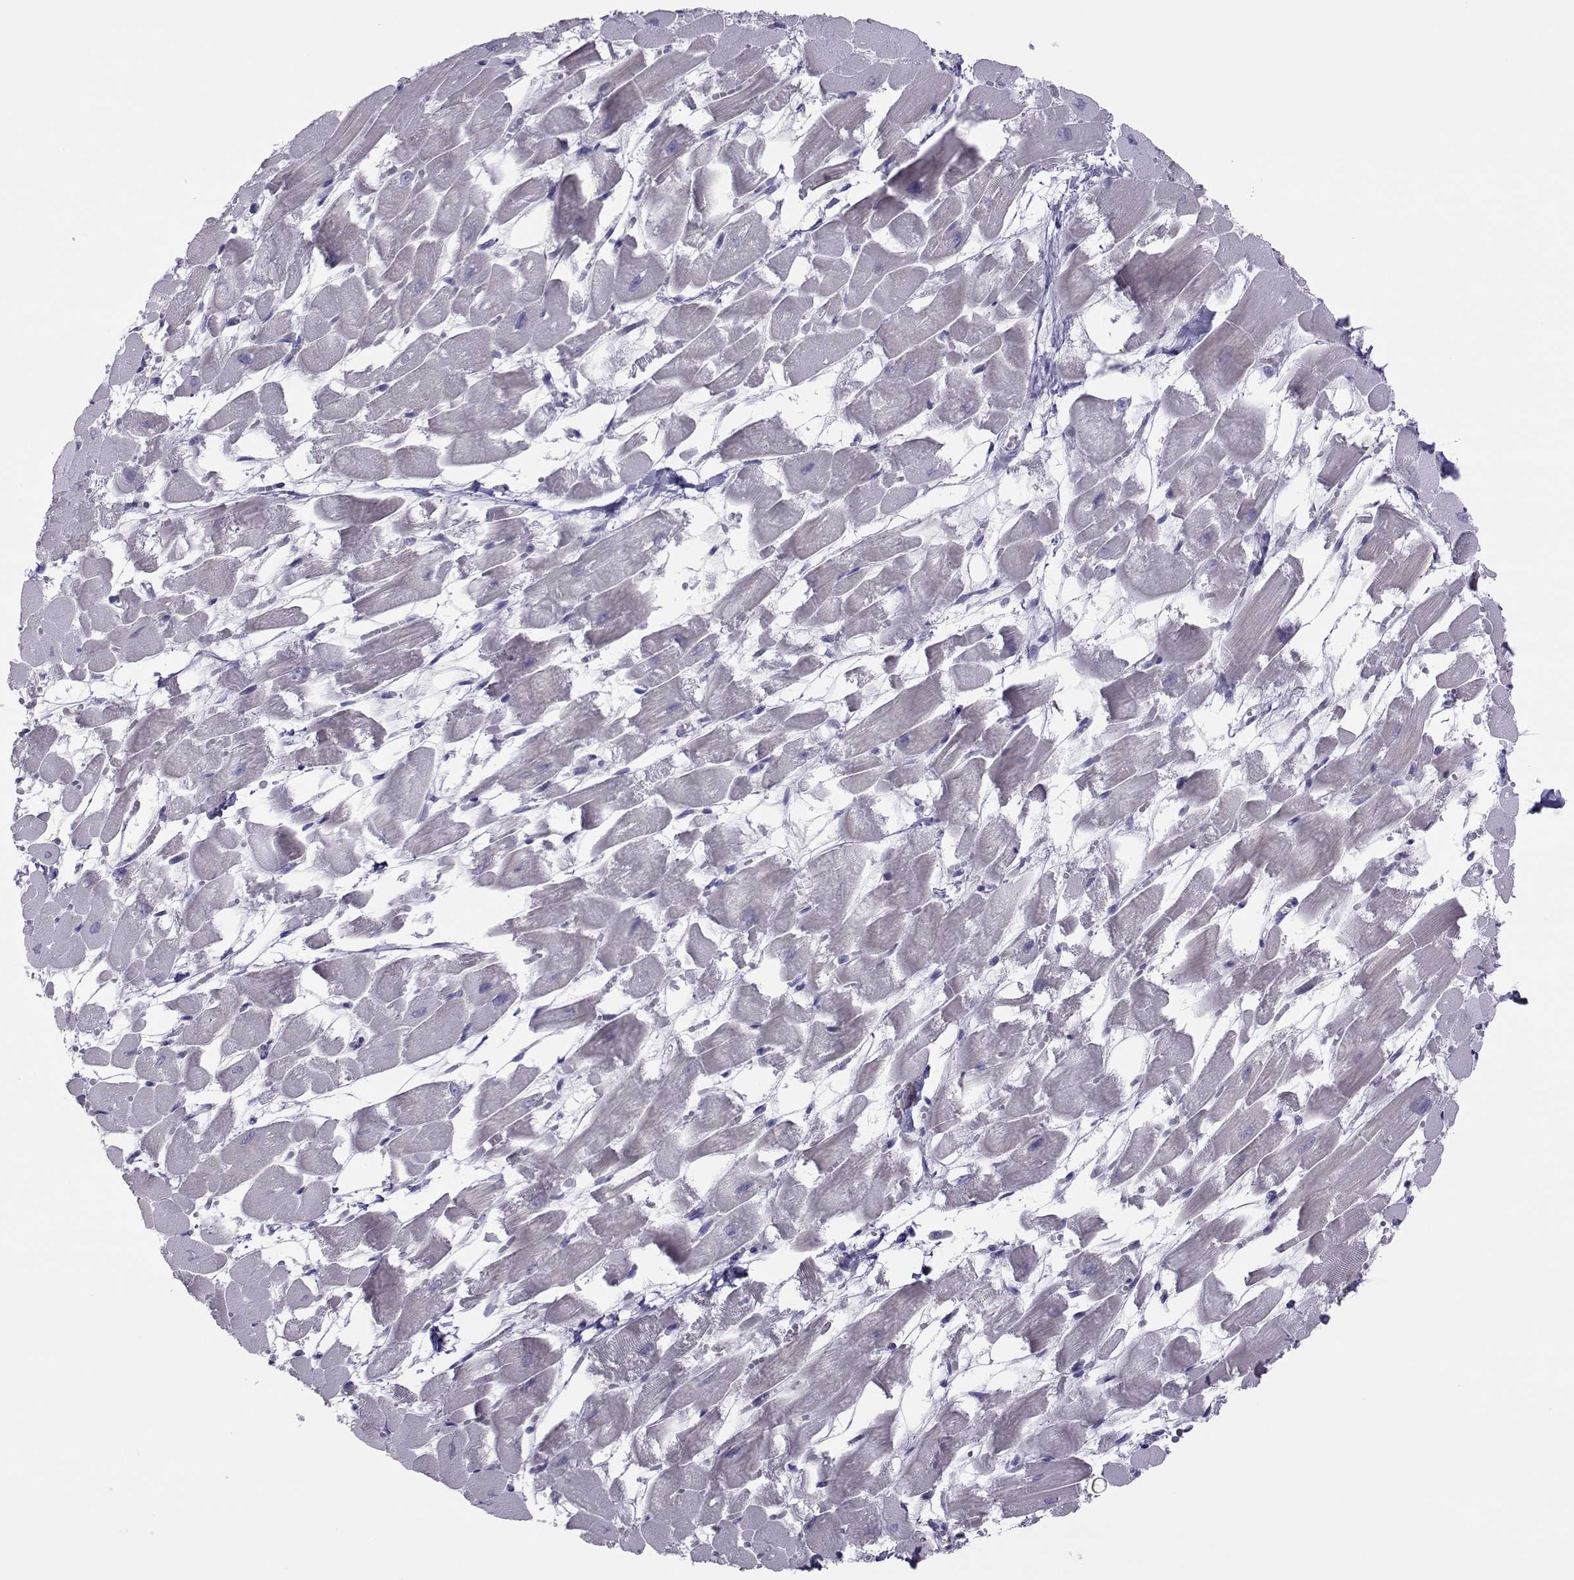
{"staining": {"intensity": "negative", "quantity": "none", "location": "none"}, "tissue": "heart muscle", "cell_type": "Cardiomyocytes", "image_type": "normal", "snomed": [{"axis": "morphology", "description": "Normal tissue, NOS"}, {"axis": "topography", "description": "Heart"}], "caption": "A micrograph of heart muscle stained for a protein exhibits no brown staining in cardiomyocytes. (Brightfield microscopy of DAB immunohistochemistry (IHC) at high magnification).", "gene": "TRPM7", "patient": {"sex": "female", "age": 52}}